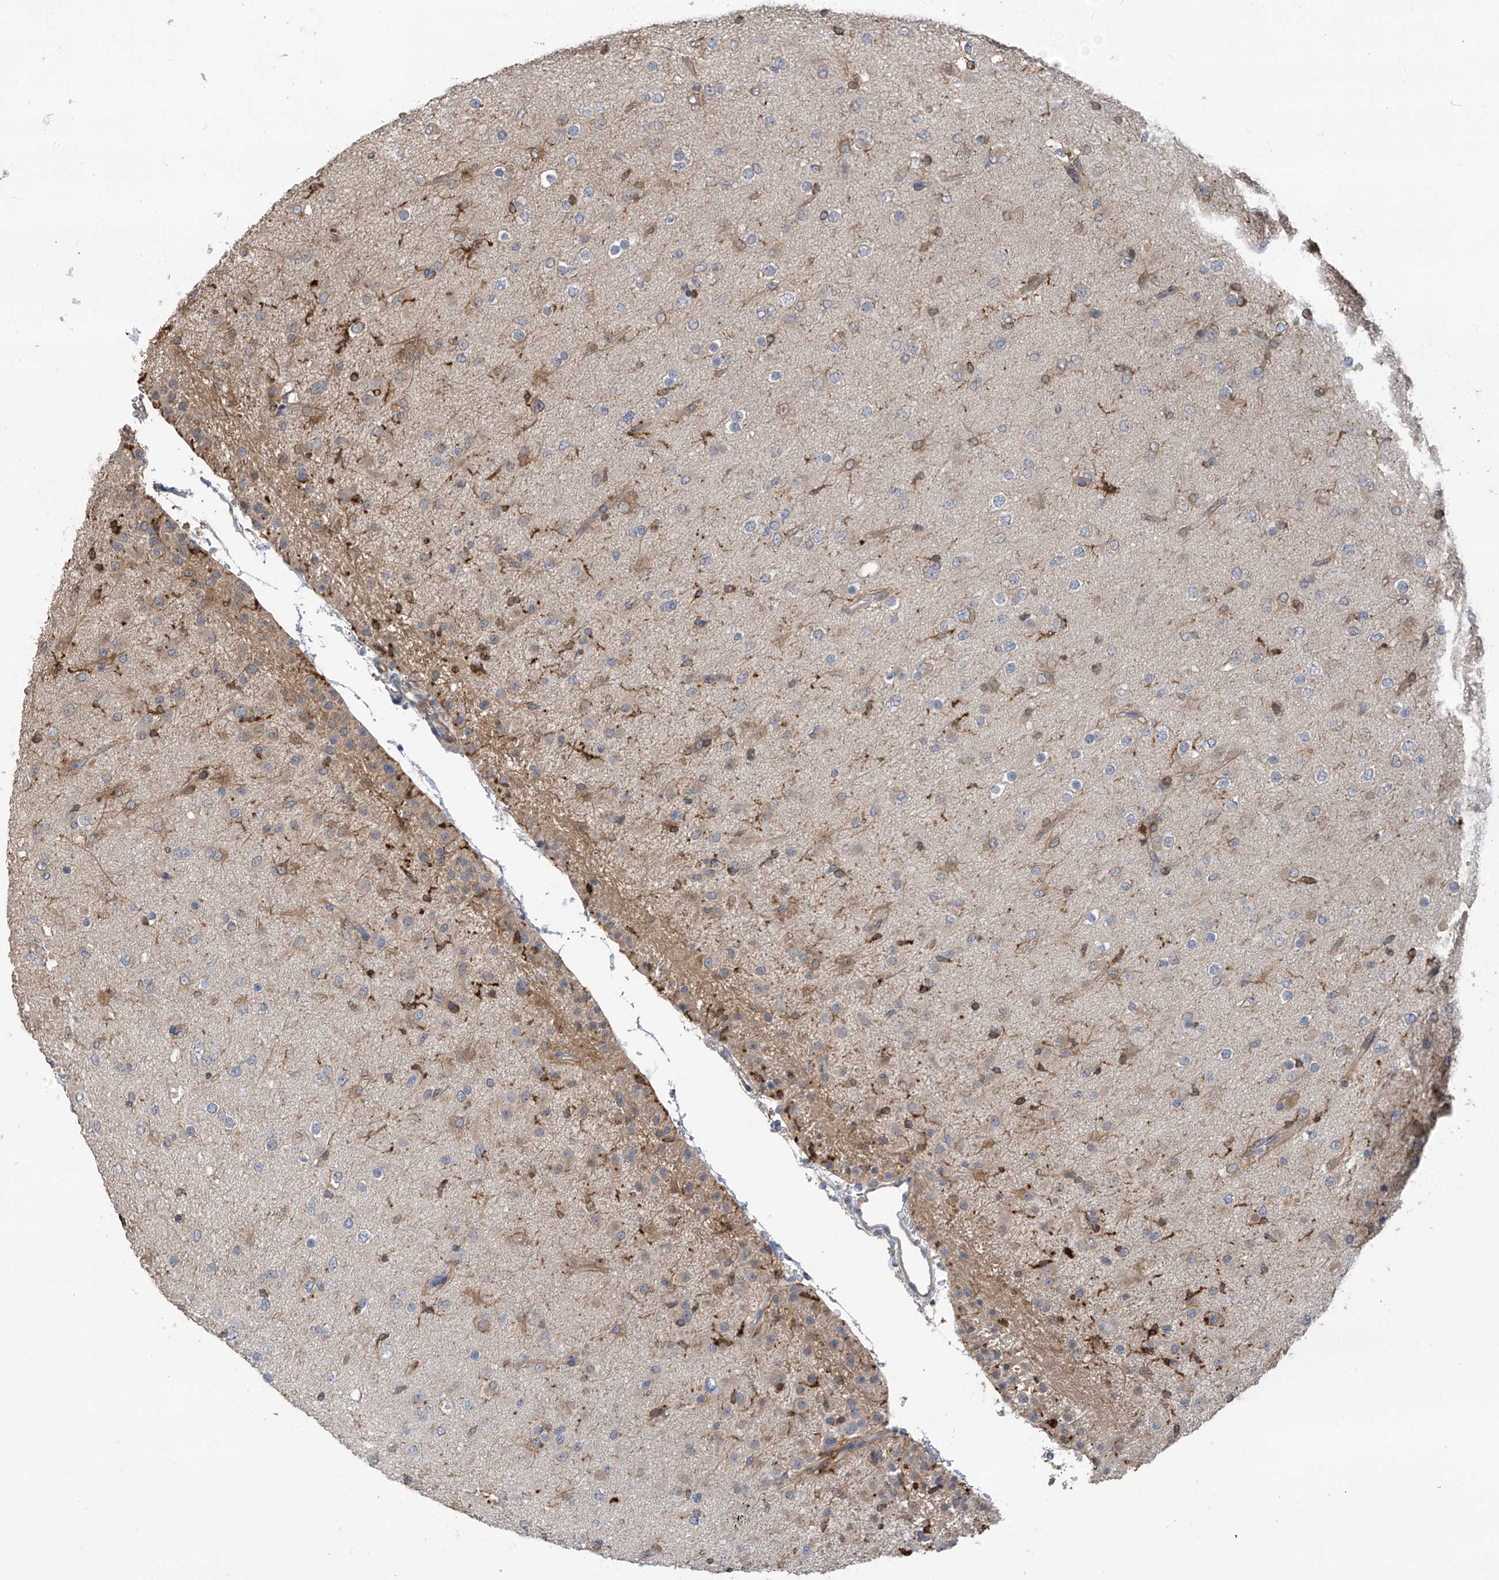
{"staining": {"intensity": "negative", "quantity": "none", "location": "none"}, "tissue": "glioma", "cell_type": "Tumor cells", "image_type": "cancer", "snomed": [{"axis": "morphology", "description": "Glioma, malignant, Low grade"}, {"axis": "topography", "description": "Brain"}], "caption": "Immunohistochemical staining of low-grade glioma (malignant) reveals no significant expression in tumor cells.", "gene": "PHACTR4", "patient": {"sex": "male", "age": 65}}